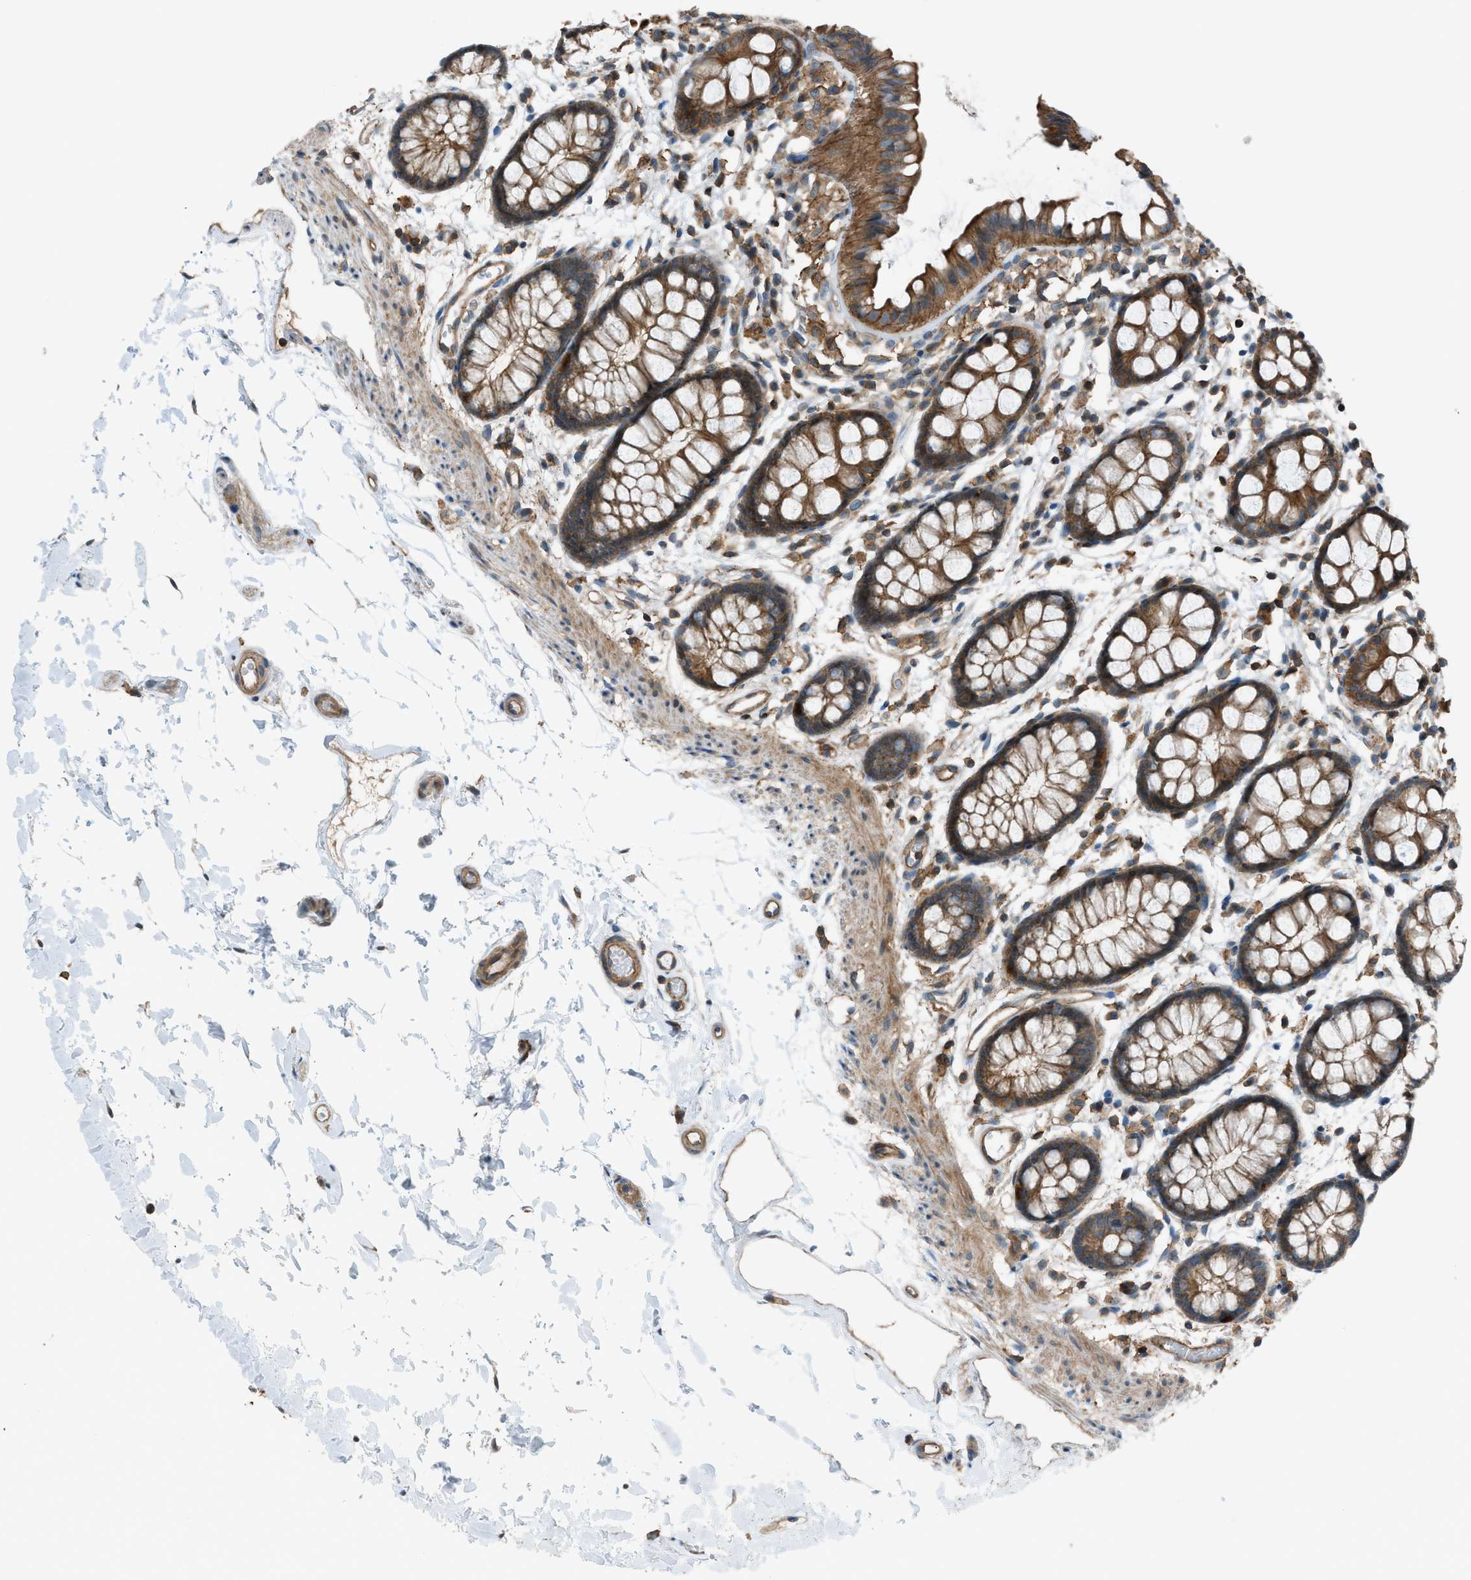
{"staining": {"intensity": "moderate", "quantity": ">75%", "location": "cytoplasmic/membranous"}, "tissue": "rectum", "cell_type": "Glandular cells", "image_type": "normal", "snomed": [{"axis": "morphology", "description": "Normal tissue, NOS"}, {"axis": "topography", "description": "Rectum"}], "caption": "A histopathology image of human rectum stained for a protein exhibits moderate cytoplasmic/membranous brown staining in glandular cells. (Brightfield microscopy of DAB IHC at high magnification).", "gene": "DYRK1A", "patient": {"sex": "female", "age": 66}}